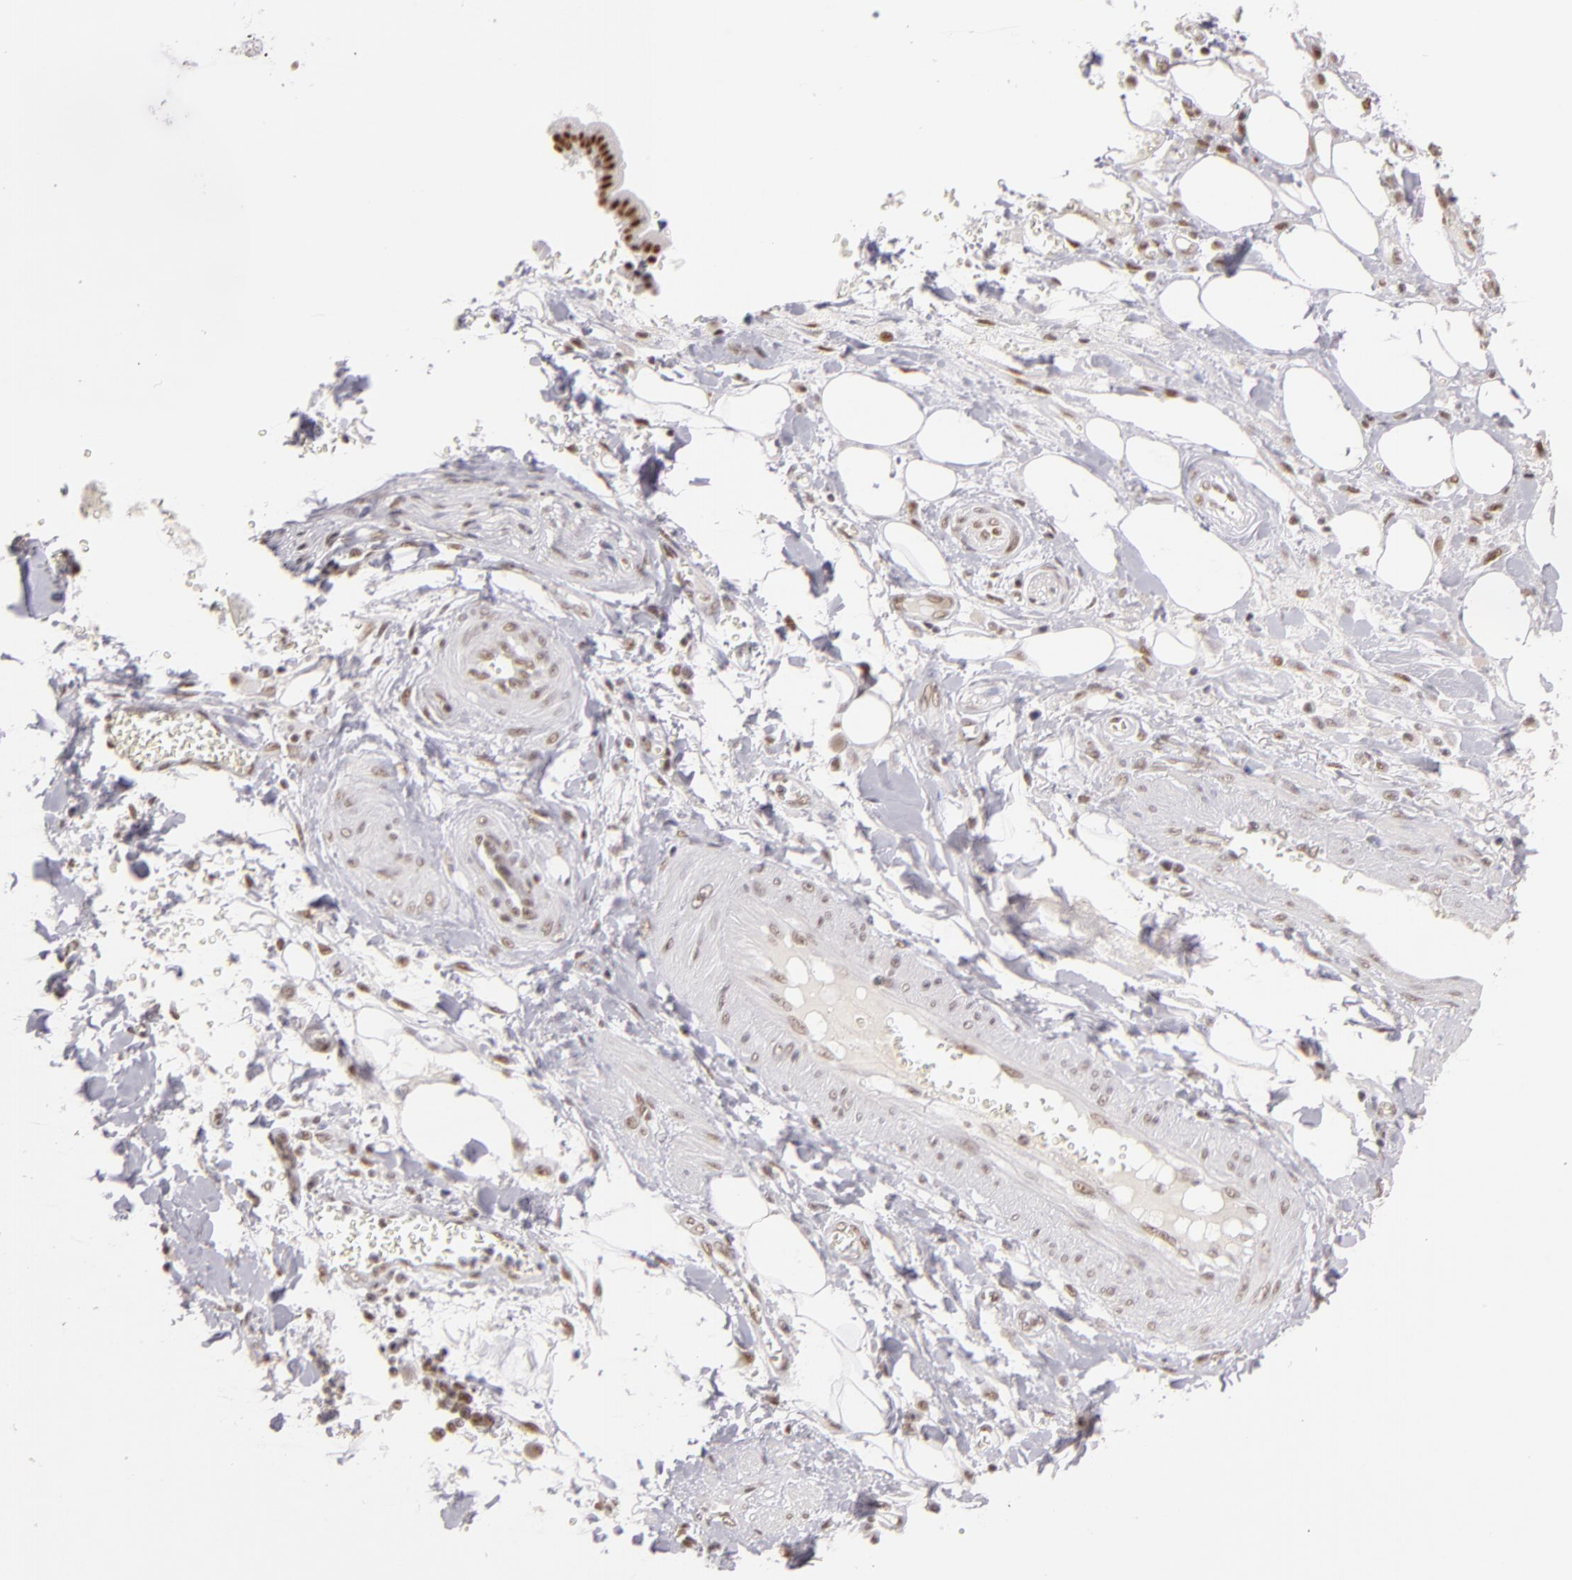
{"staining": {"intensity": "weak", "quantity": ">75%", "location": "nuclear"}, "tissue": "pancreatic cancer", "cell_type": "Tumor cells", "image_type": "cancer", "snomed": [{"axis": "morphology", "description": "Adenocarcinoma, NOS"}, {"axis": "topography", "description": "Pancreas"}], "caption": "This photomicrograph shows pancreatic cancer stained with IHC to label a protein in brown. The nuclear of tumor cells show weak positivity for the protein. Nuclei are counter-stained blue.", "gene": "INTS6", "patient": {"sex": "male", "age": 69}}